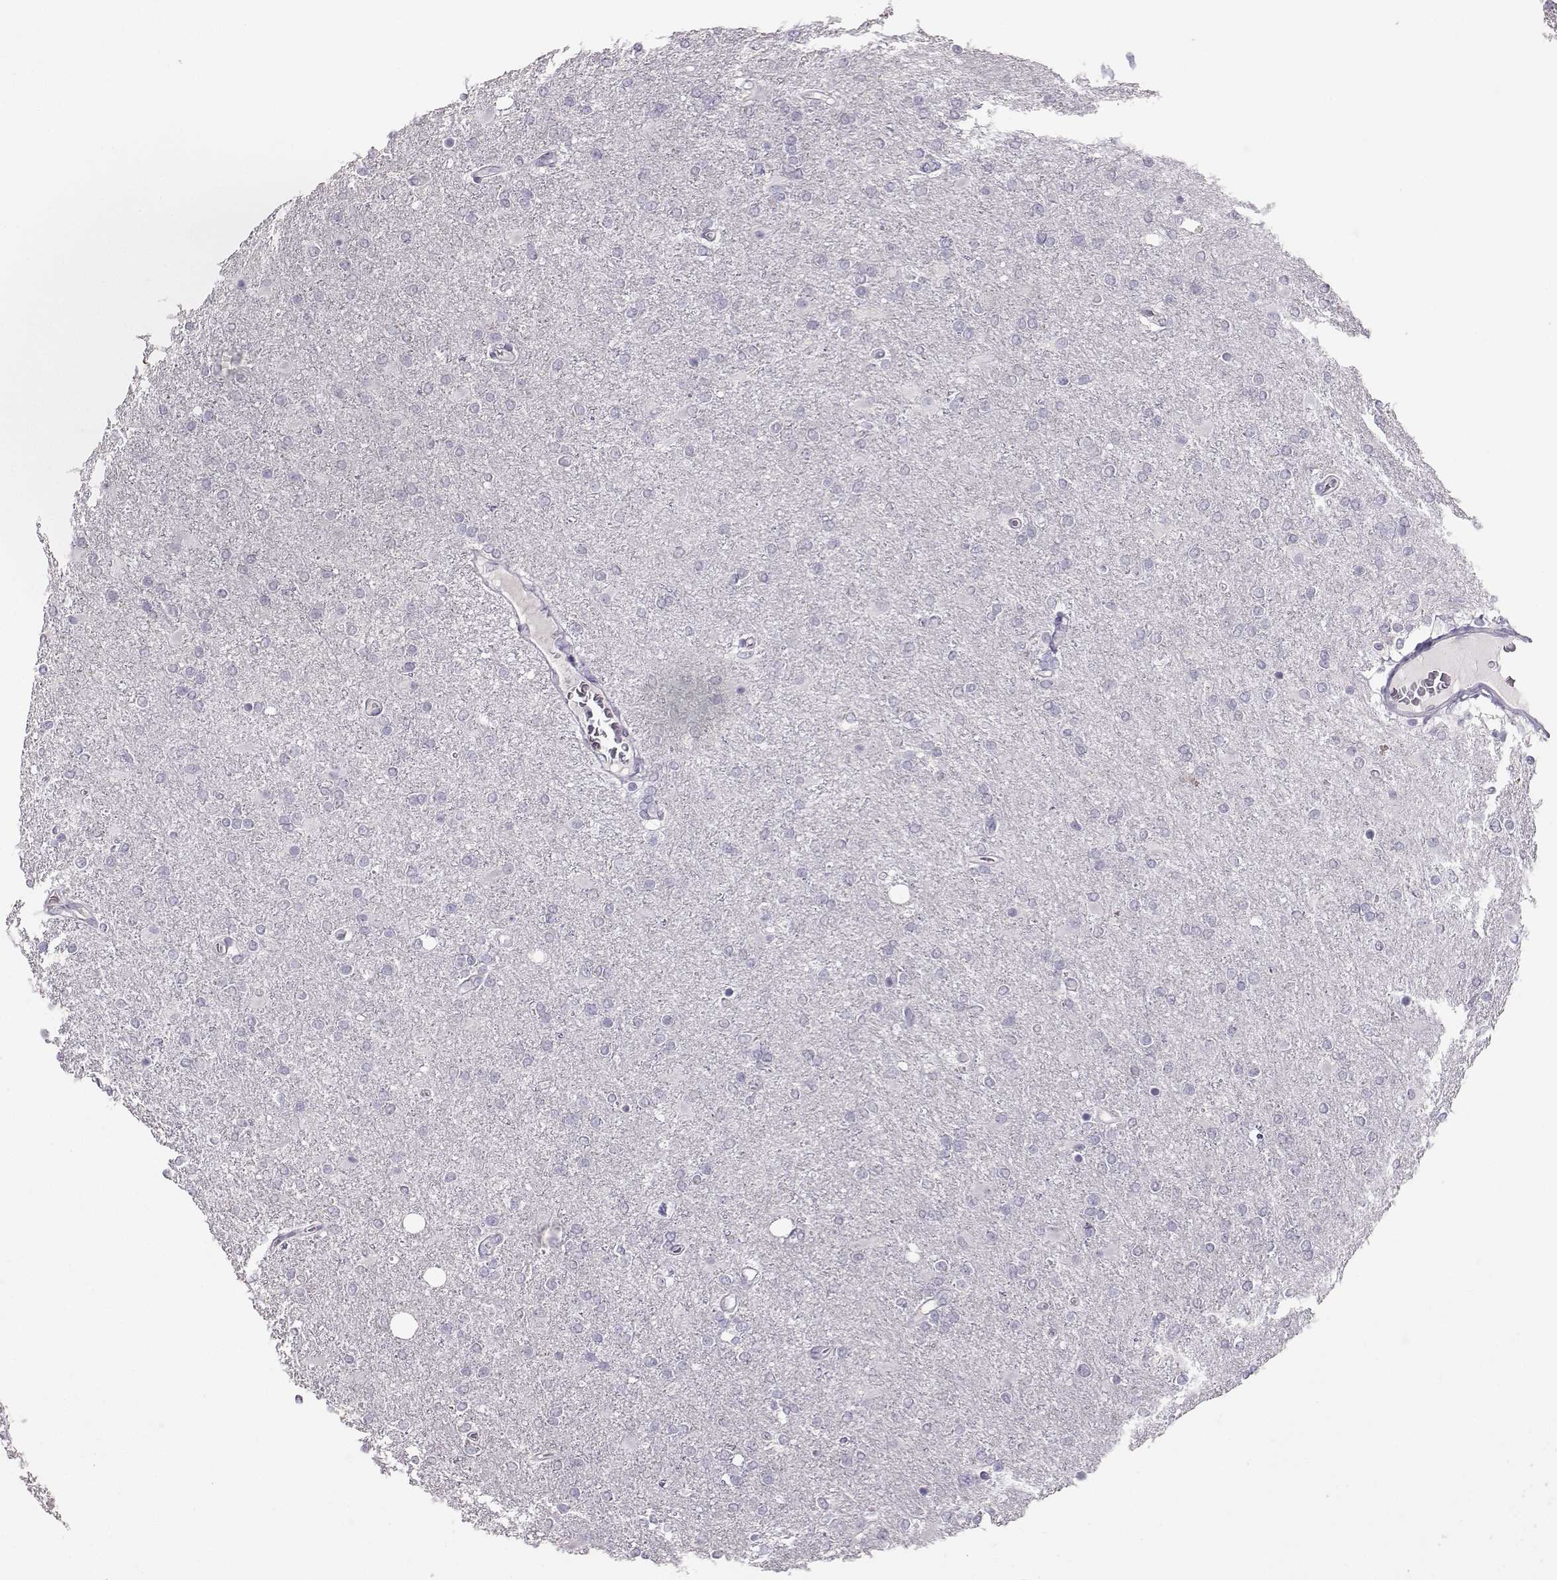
{"staining": {"intensity": "negative", "quantity": "none", "location": "none"}, "tissue": "glioma", "cell_type": "Tumor cells", "image_type": "cancer", "snomed": [{"axis": "morphology", "description": "Glioma, malignant, High grade"}, {"axis": "topography", "description": "Cerebral cortex"}], "caption": "Immunohistochemistry of malignant glioma (high-grade) shows no staining in tumor cells.", "gene": "PKP2", "patient": {"sex": "male", "age": 70}}